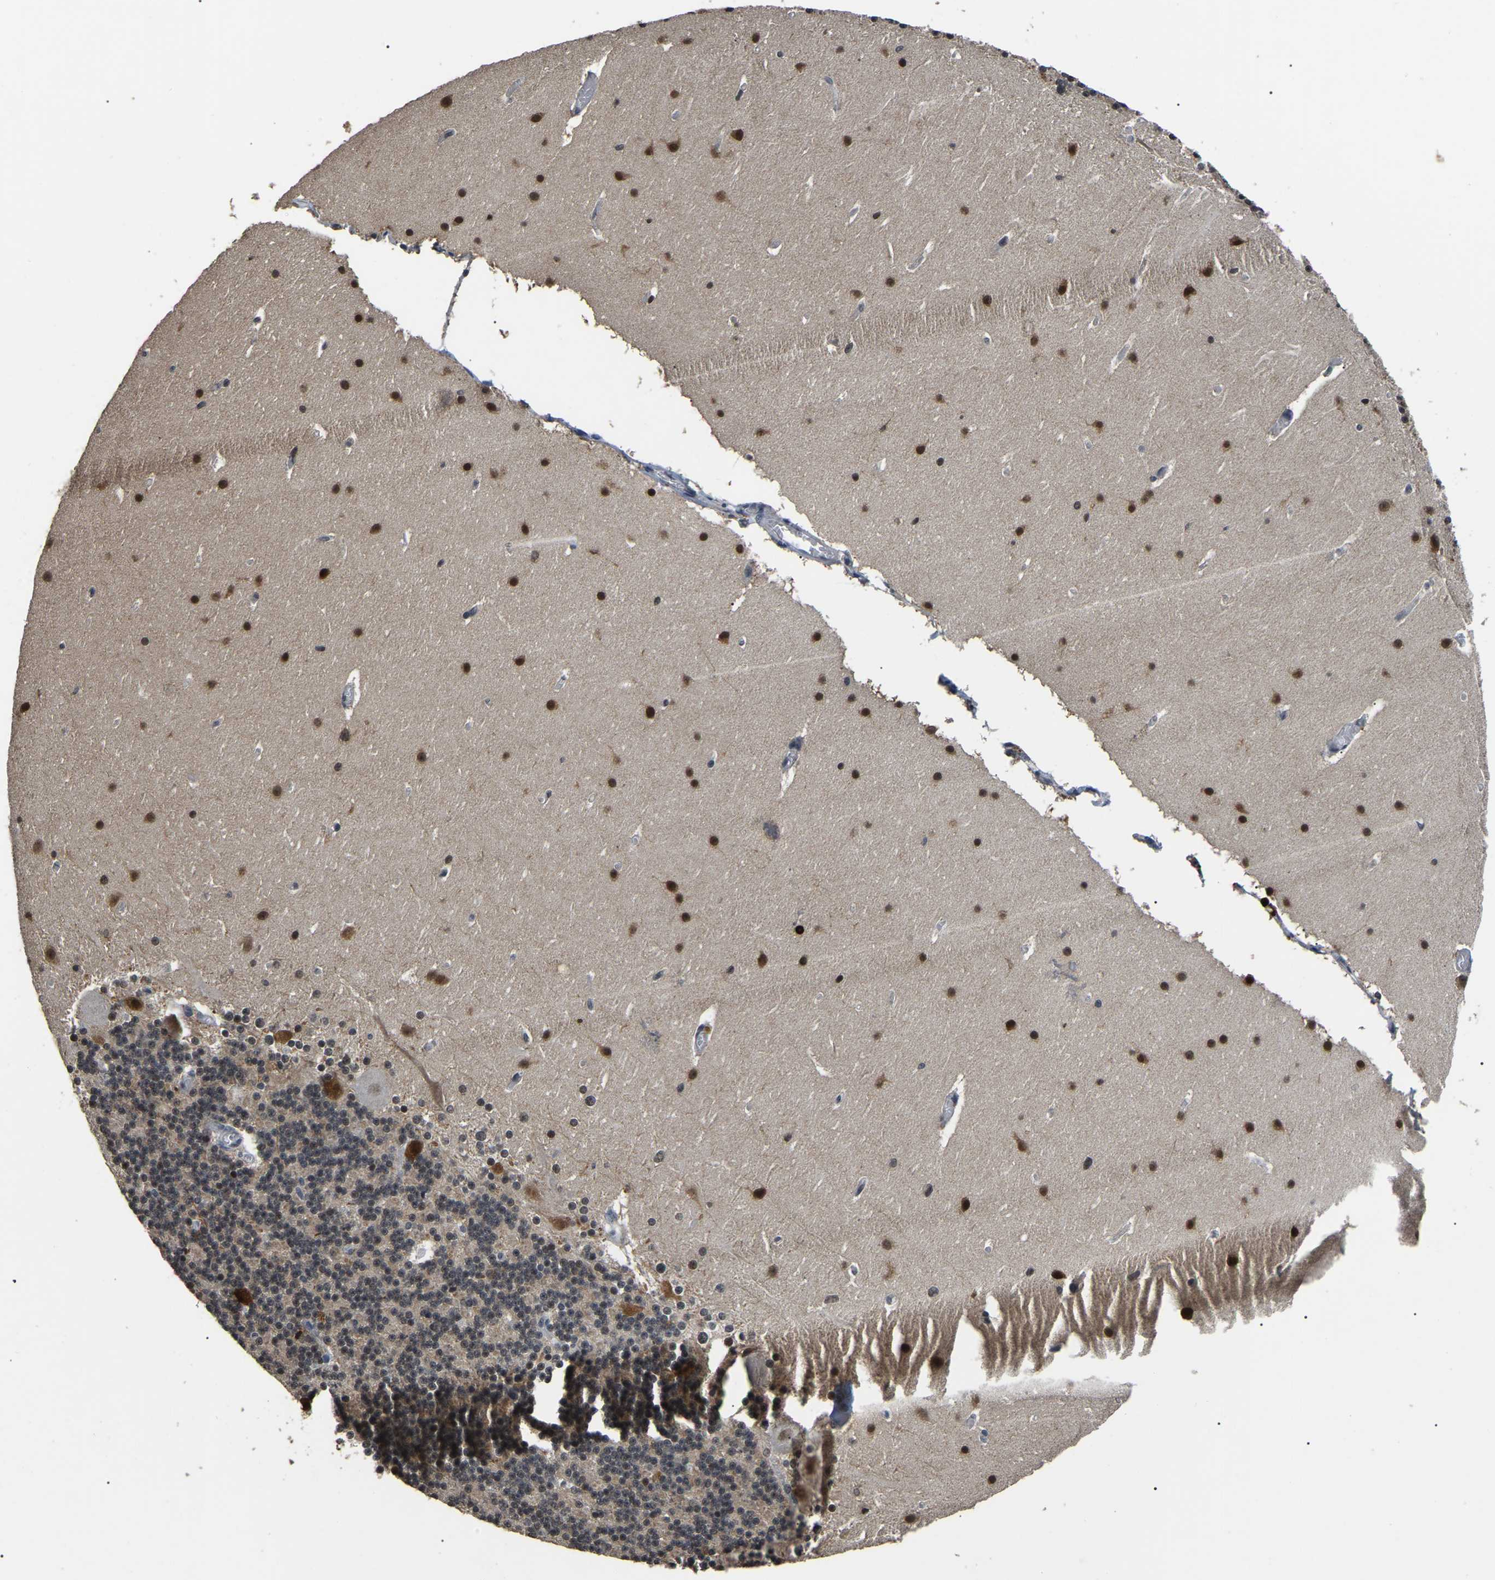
{"staining": {"intensity": "moderate", "quantity": "<25%", "location": "cytoplasmic/membranous"}, "tissue": "cerebellum", "cell_type": "Cells in granular layer", "image_type": "normal", "snomed": [{"axis": "morphology", "description": "Normal tissue, NOS"}, {"axis": "topography", "description": "Cerebellum"}], "caption": "Immunohistochemical staining of unremarkable human cerebellum shows moderate cytoplasmic/membranous protein staining in approximately <25% of cells in granular layer. The staining is performed using DAB brown chromogen to label protein expression. The nuclei are counter-stained blue using hematoxylin.", "gene": "PPM1E", "patient": {"sex": "female", "age": 19}}